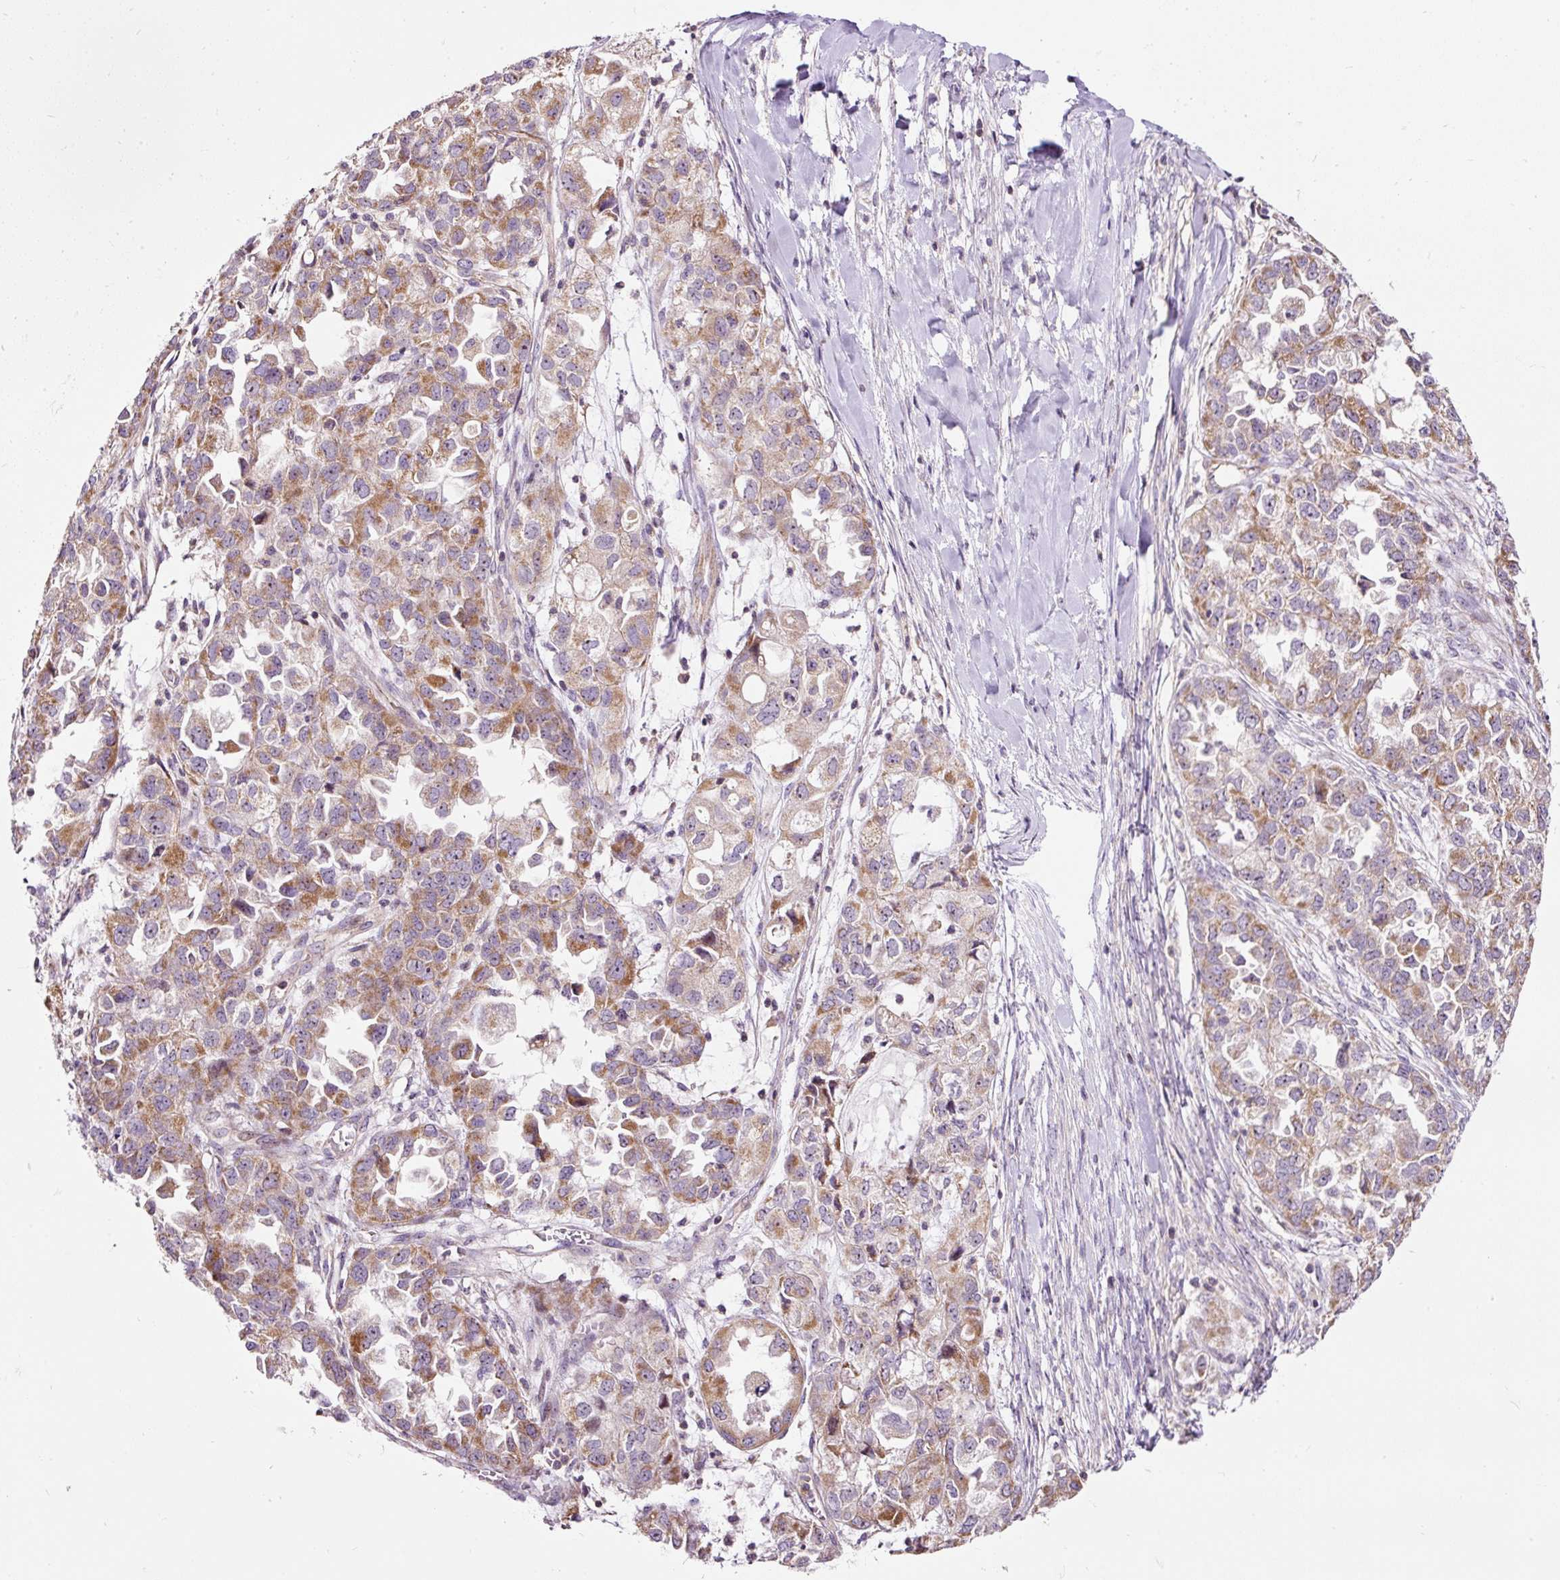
{"staining": {"intensity": "moderate", "quantity": ">75%", "location": "cytoplasmic/membranous"}, "tissue": "ovarian cancer", "cell_type": "Tumor cells", "image_type": "cancer", "snomed": [{"axis": "morphology", "description": "Cystadenocarcinoma, serous, NOS"}, {"axis": "topography", "description": "Ovary"}], "caption": "Approximately >75% of tumor cells in human ovarian serous cystadenocarcinoma demonstrate moderate cytoplasmic/membranous protein staining as visualized by brown immunohistochemical staining.", "gene": "BOLA3", "patient": {"sex": "female", "age": 84}}